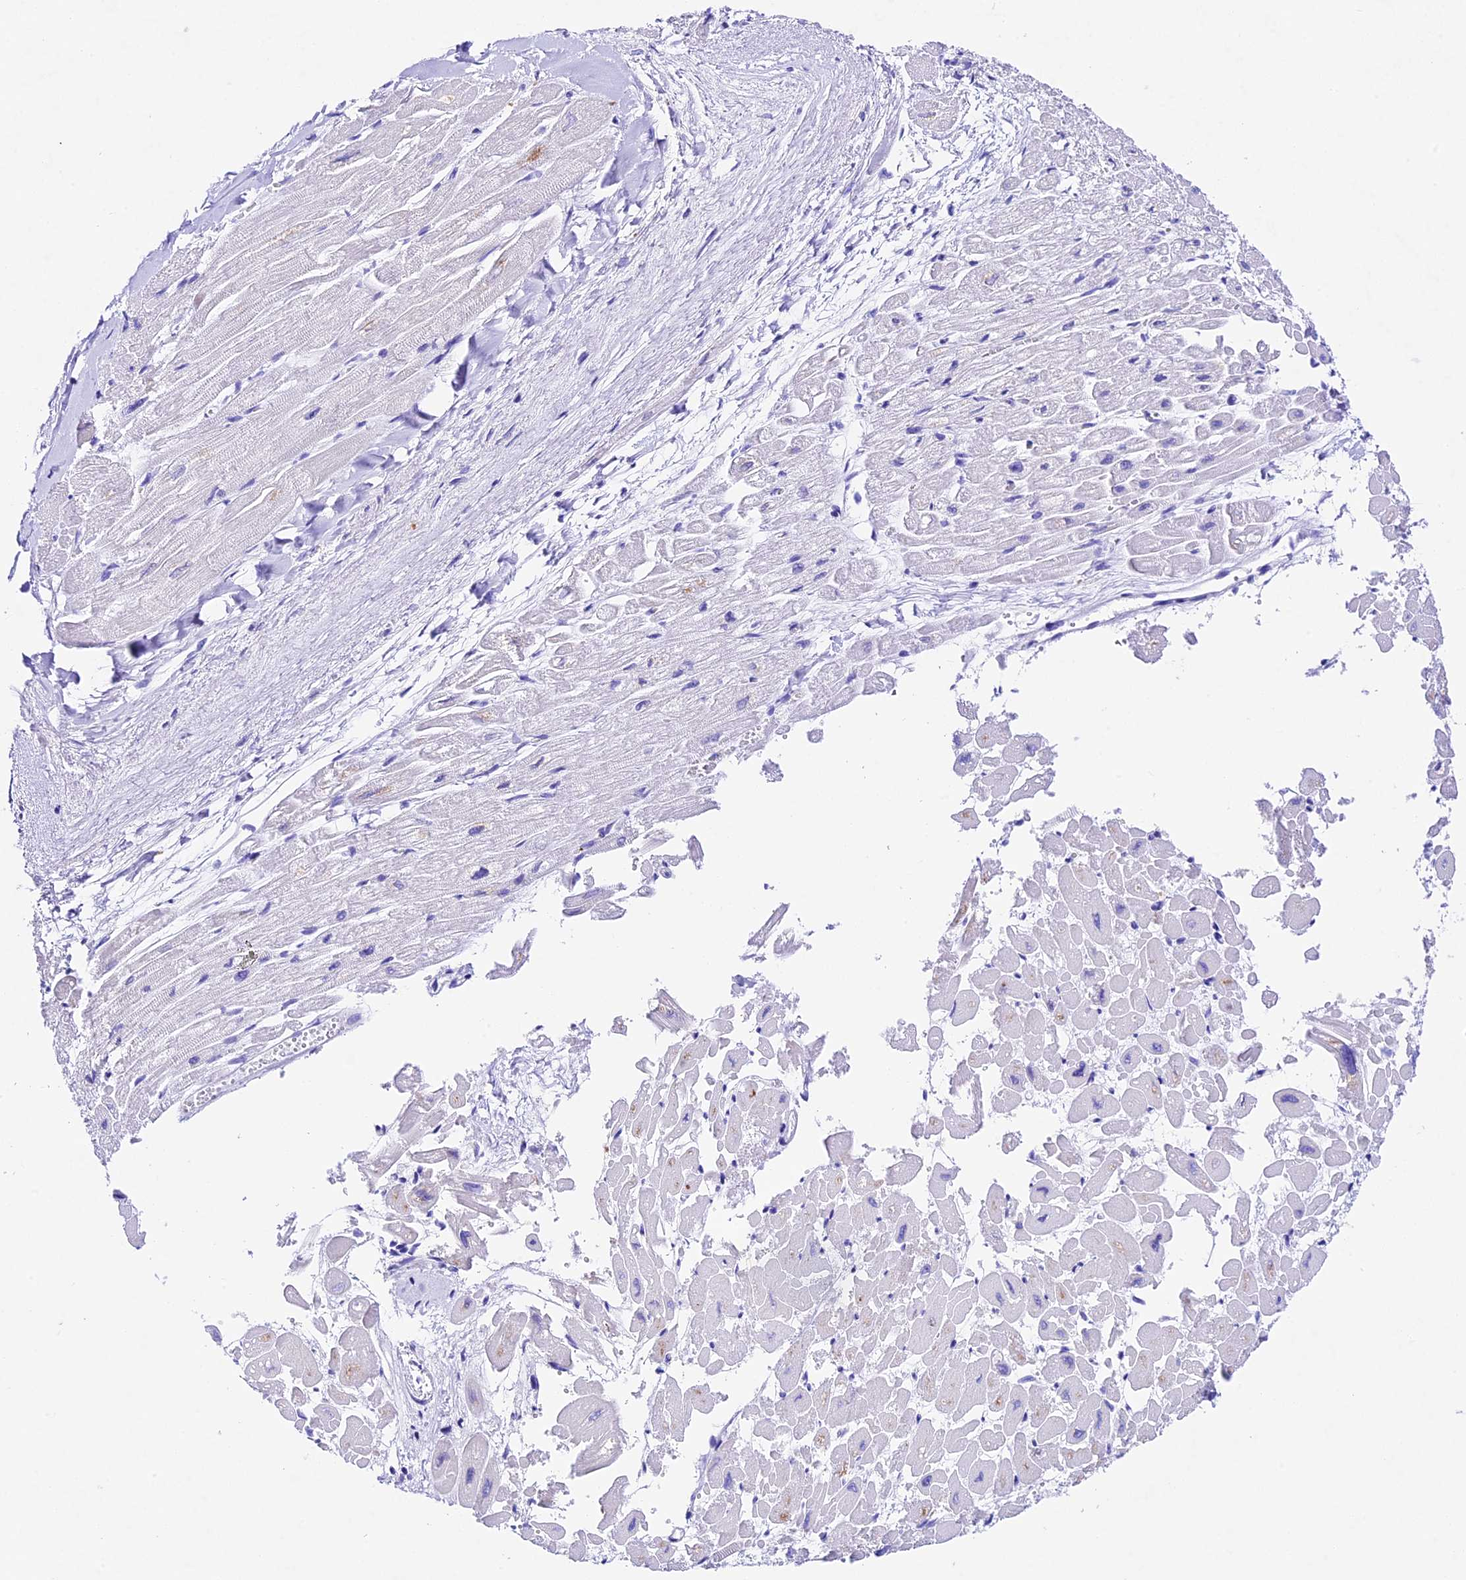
{"staining": {"intensity": "negative", "quantity": "none", "location": "none"}, "tissue": "heart muscle", "cell_type": "Cardiomyocytes", "image_type": "normal", "snomed": [{"axis": "morphology", "description": "Normal tissue, NOS"}, {"axis": "topography", "description": "Heart"}], "caption": "Immunohistochemistry (IHC) photomicrograph of normal heart muscle stained for a protein (brown), which shows no staining in cardiomyocytes.", "gene": "PSG11", "patient": {"sex": "male", "age": 54}}